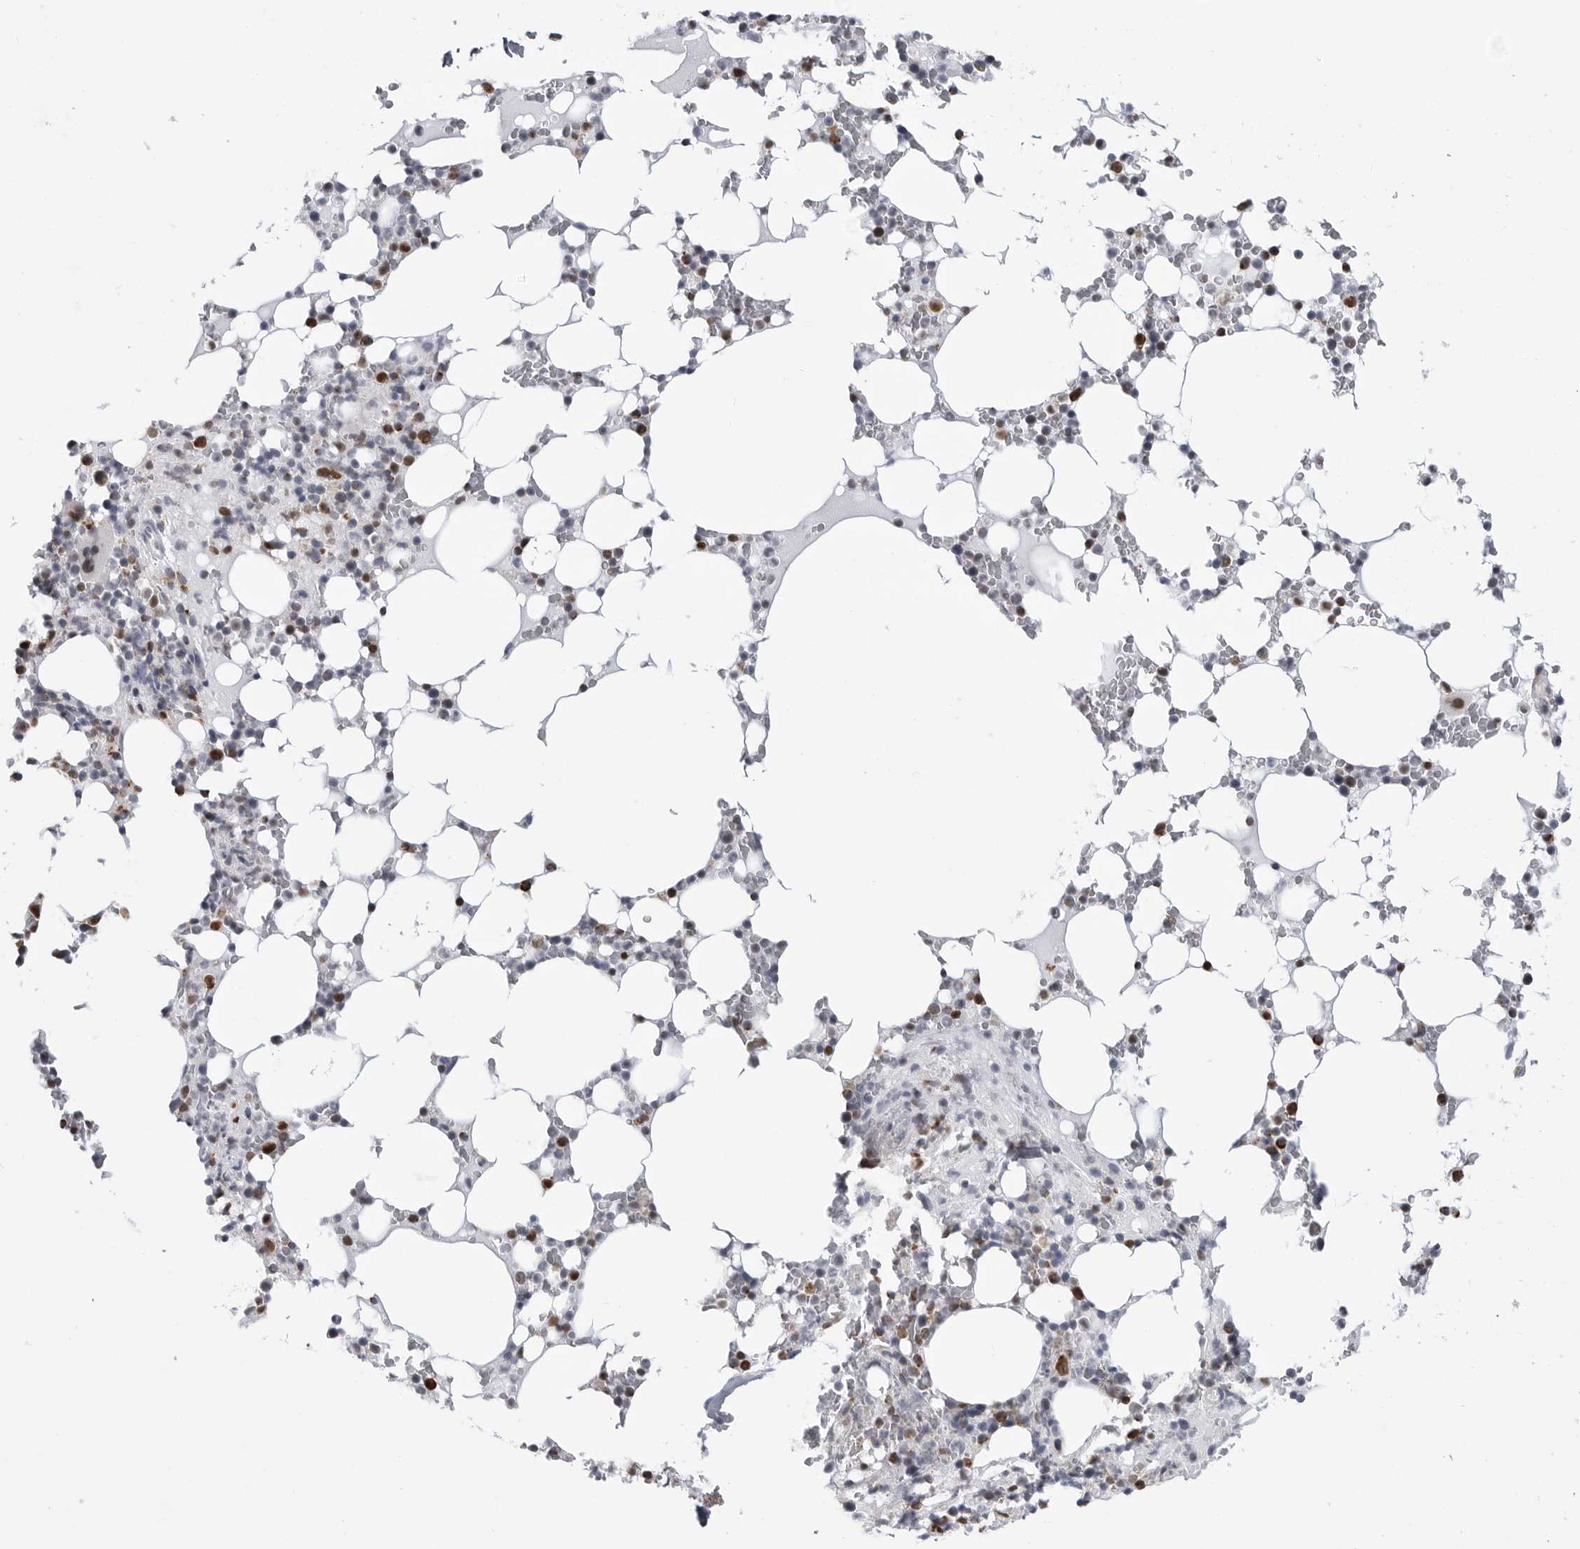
{"staining": {"intensity": "strong", "quantity": "<25%", "location": "cytoplasmic/membranous,nuclear"}, "tissue": "bone marrow", "cell_type": "Hematopoietic cells", "image_type": "normal", "snomed": [{"axis": "morphology", "description": "Normal tissue, NOS"}, {"axis": "topography", "description": "Bone marrow"}], "caption": "Immunohistochemistry (DAB) staining of unremarkable human bone marrow reveals strong cytoplasmic/membranous,nuclear protein positivity in approximately <25% of hematopoietic cells.", "gene": "COX5A", "patient": {"sex": "male", "age": 58}}